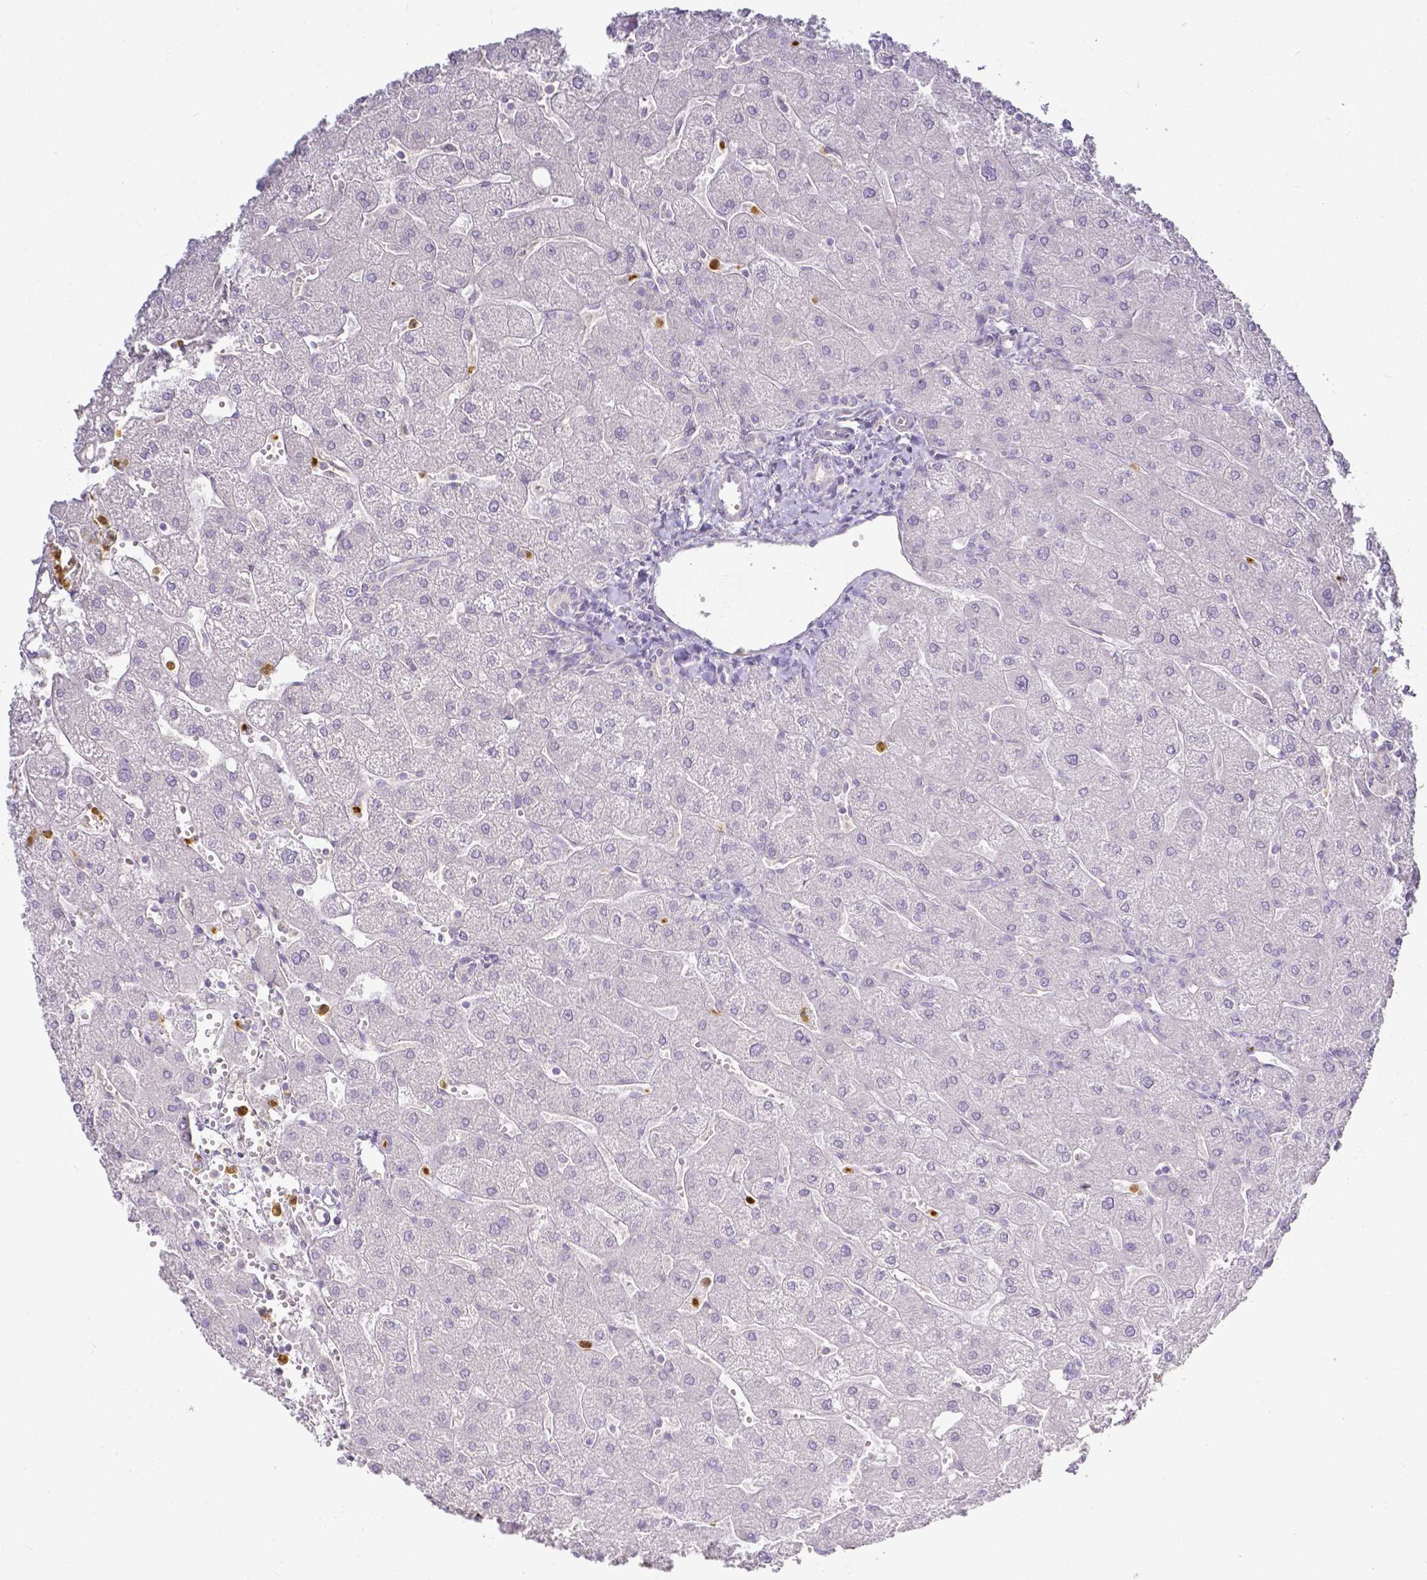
{"staining": {"intensity": "negative", "quantity": "none", "location": "none"}, "tissue": "liver", "cell_type": "Cholangiocytes", "image_type": "normal", "snomed": [{"axis": "morphology", "description": "Normal tissue, NOS"}, {"axis": "topography", "description": "Liver"}], "caption": "Histopathology image shows no protein expression in cholangiocytes of normal liver. The staining is performed using DAB brown chromogen with nuclei counter-stained in using hematoxylin.", "gene": "KCNH1", "patient": {"sex": "male", "age": 67}}